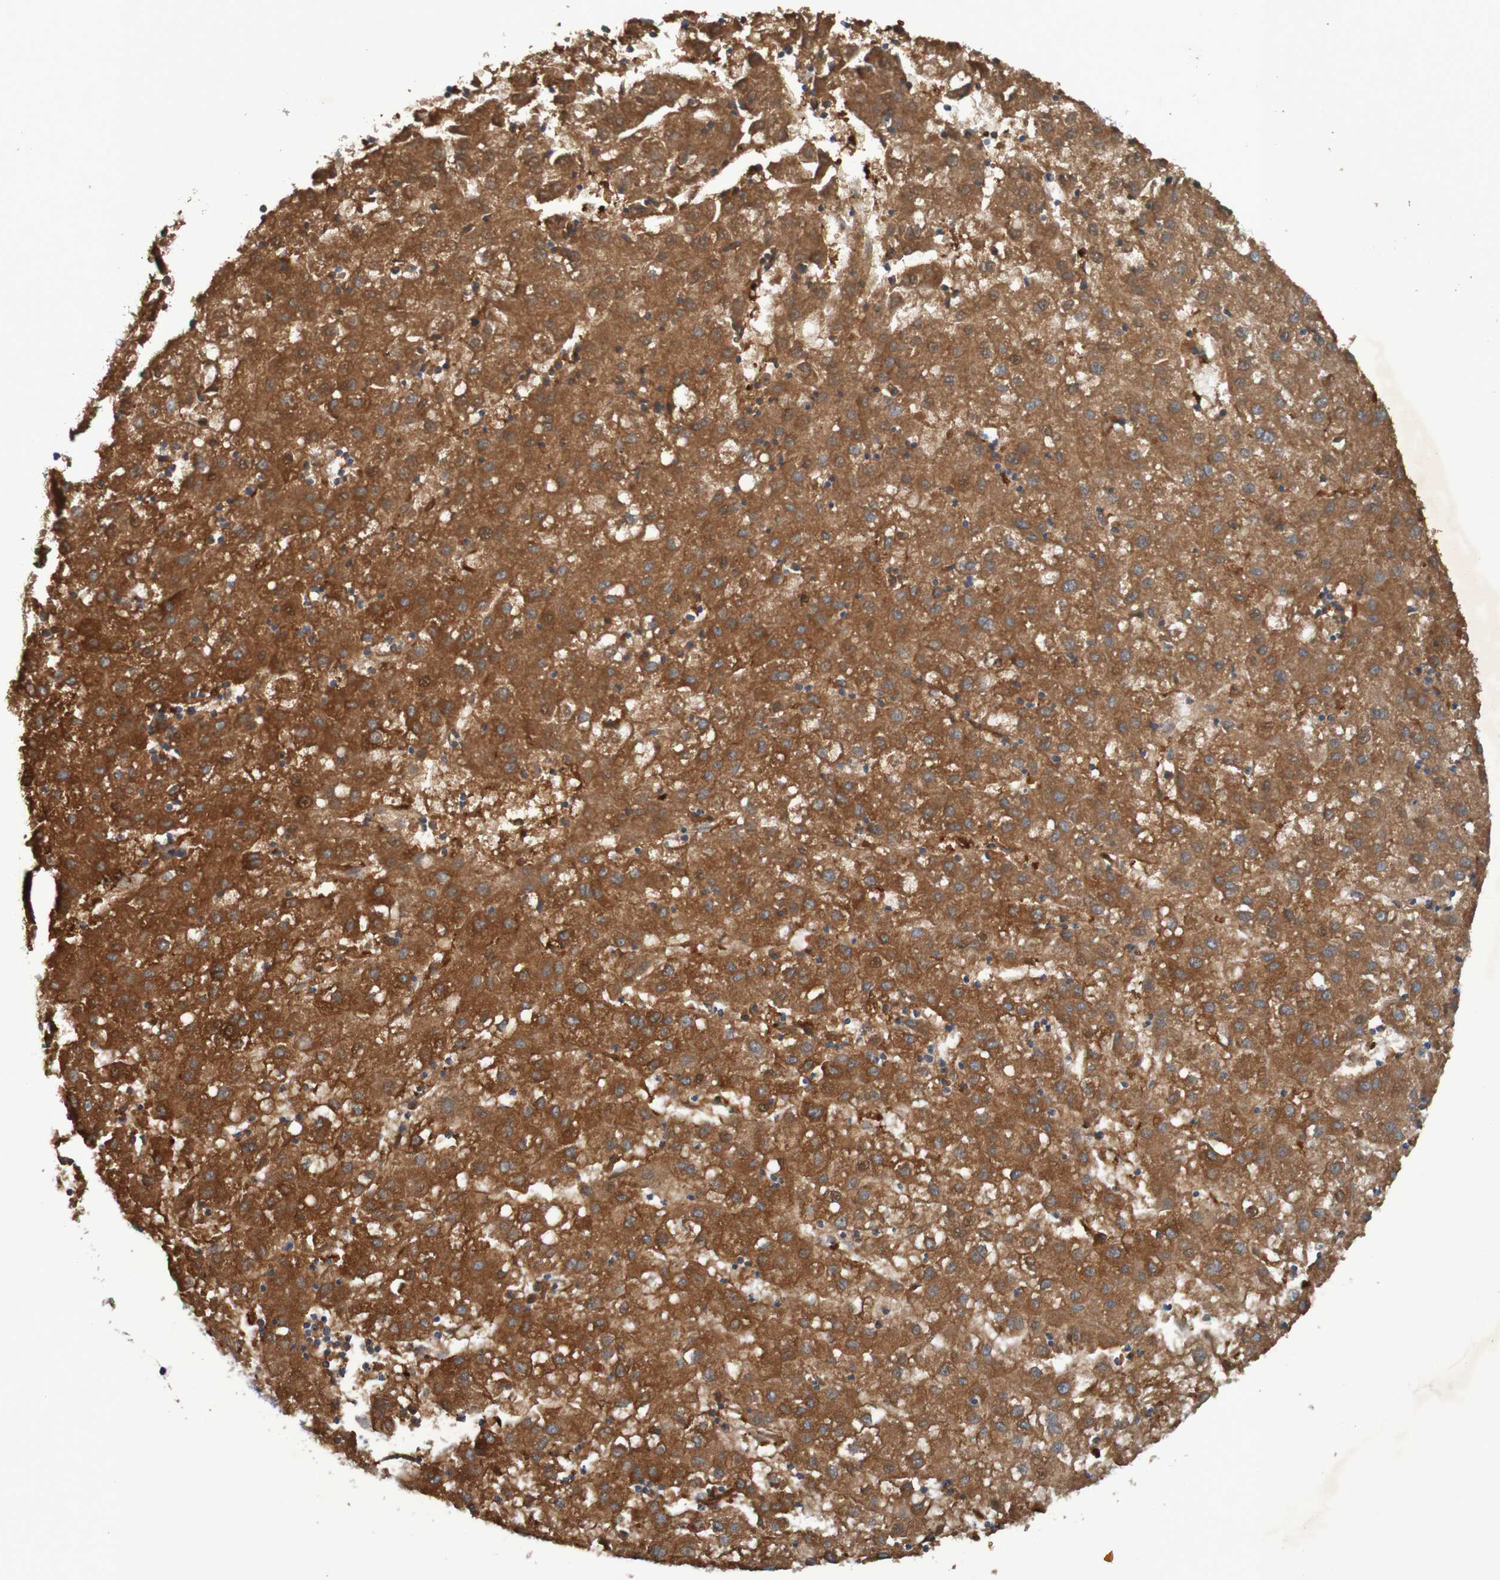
{"staining": {"intensity": "moderate", "quantity": ">75%", "location": "cytoplasmic/membranous"}, "tissue": "liver cancer", "cell_type": "Tumor cells", "image_type": "cancer", "snomed": [{"axis": "morphology", "description": "Carcinoma, Hepatocellular, NOS"}, {"axis": "topography", "description": "Liver"}], "caption": "Tumor cells exhibit medium levels of moderate cytoplasmic/membranous positivity in approximately >75% of cells in liver cancer (hepatocellular carcinoma).", "gene": "DNAJC4", "patient": {"sex": "male", "age": 72}}